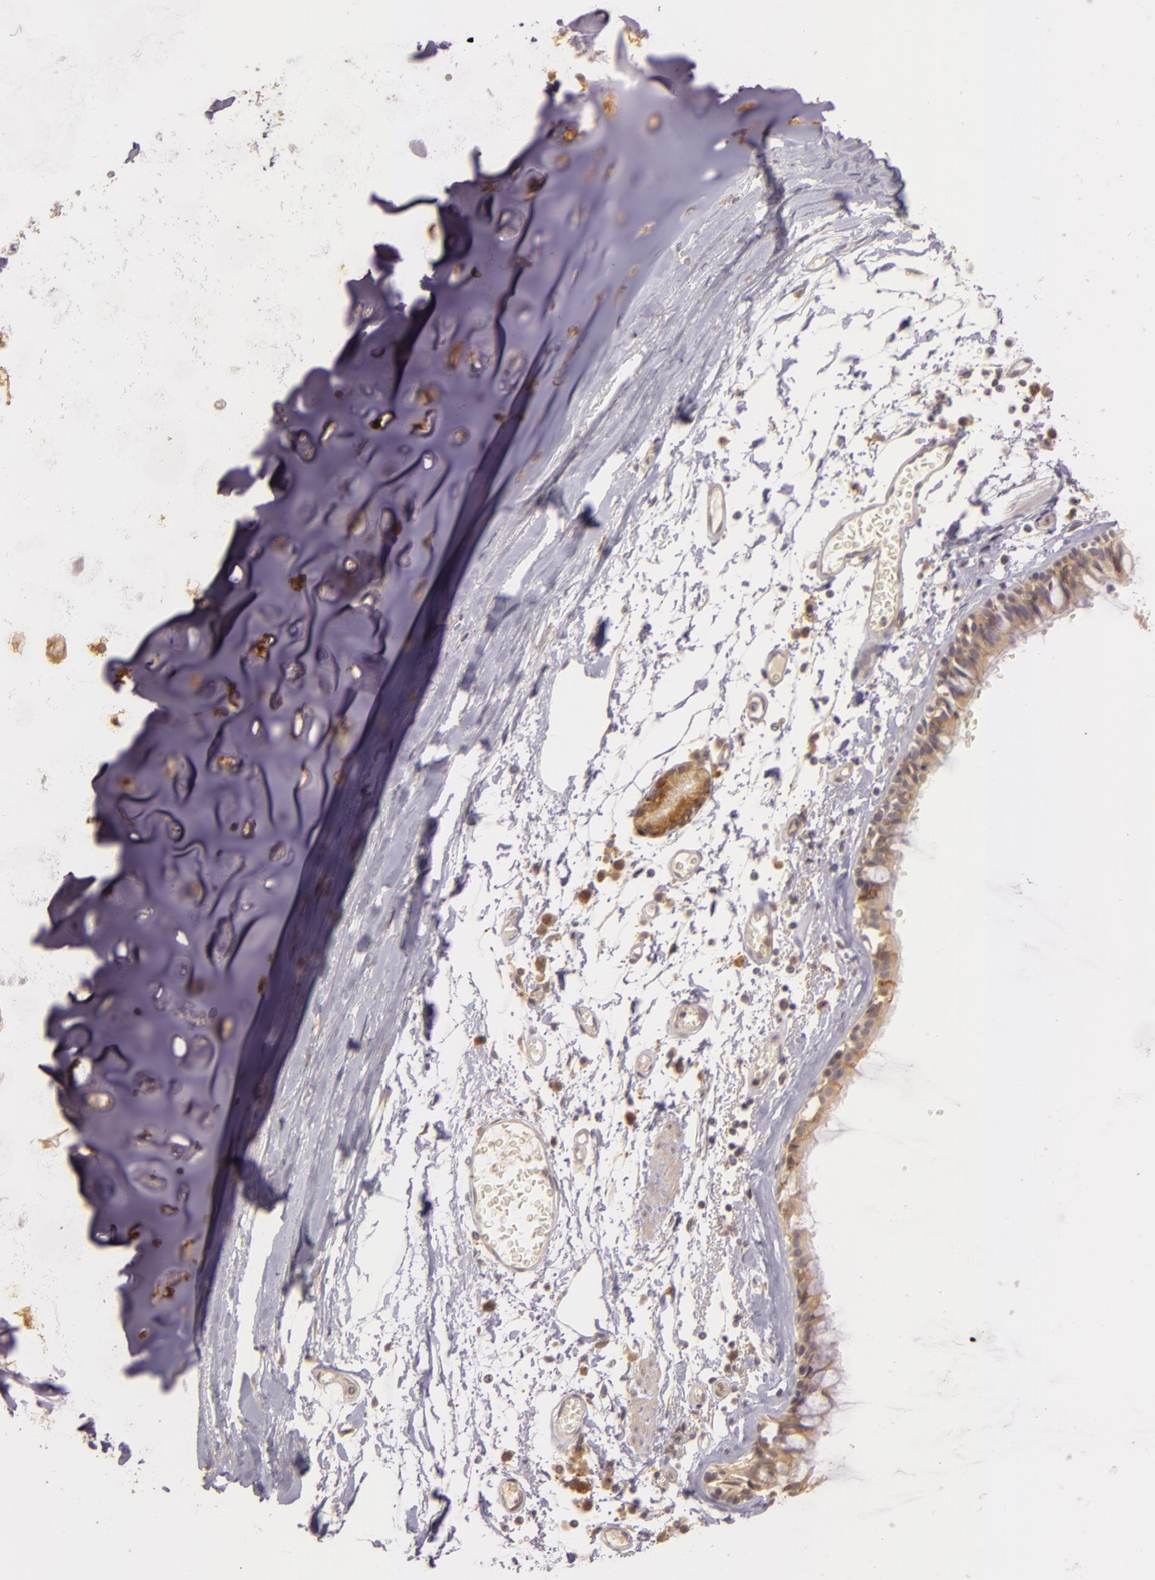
{"staining": {"intensity": "weak", "quantity": ">75%", "location": "cytoplasmic/membranous"}, "tissue": "bronchus", "cell_type": "Respiratory epithelial cells", "image_type": "normal", "snomed": [{"axis": "morphology", "description": "Normal tissue, NOS"}, {"axis": "topography", "description": "Bronchus"}, {"axis": "topography", "description": "Lung"}], "caption": "Approximately >75% of respiratory epithelial cells in benign bronchus exhibit weak cytoplasmic/membranous protein expression as visualized by brown immunohistochemical staining.", "gene": "PPP1R3F", "patient": {"sex": "female", "age": 56}}